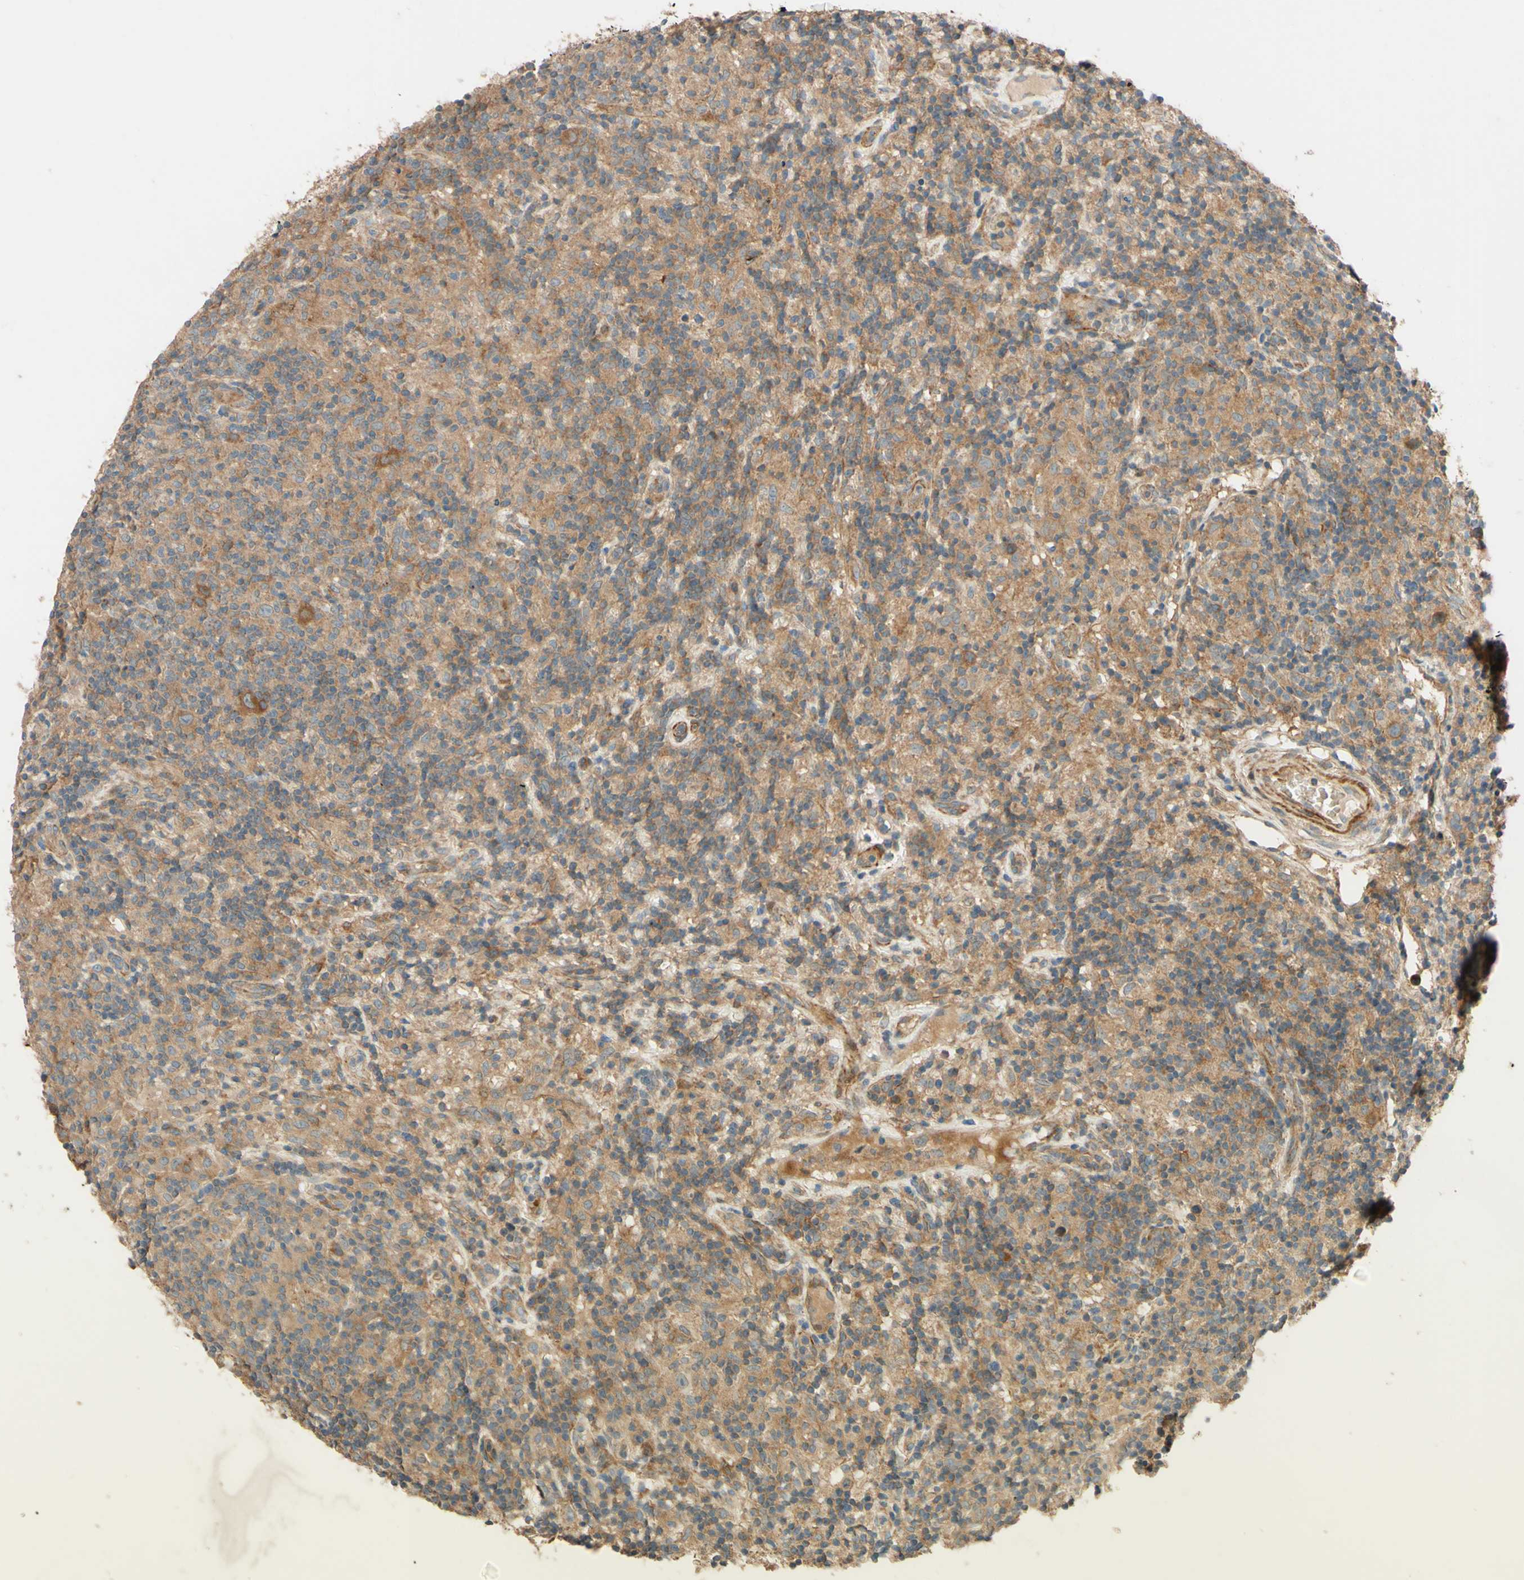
{"staining": {"intensity": "weak", "quantity": ">75%", "location": "cytoplasmic/membranous"}, "tissue": "lymphoma", "cell_type": "Tumor cells", "image_type": "cancer", "snomed": [{"axis": "morphology", "description": "Hodgkin's disease, NOS"}, {"axis": "topography", "description": "Lymph node"}], "caption": "Protein analysis of lymphoma tissue exhibits weak cytoplasmic/membranous positivity in about >75% of tumor cells.", "gene": "ADAM17", "patient": {"sex": "male", "age": 70}}